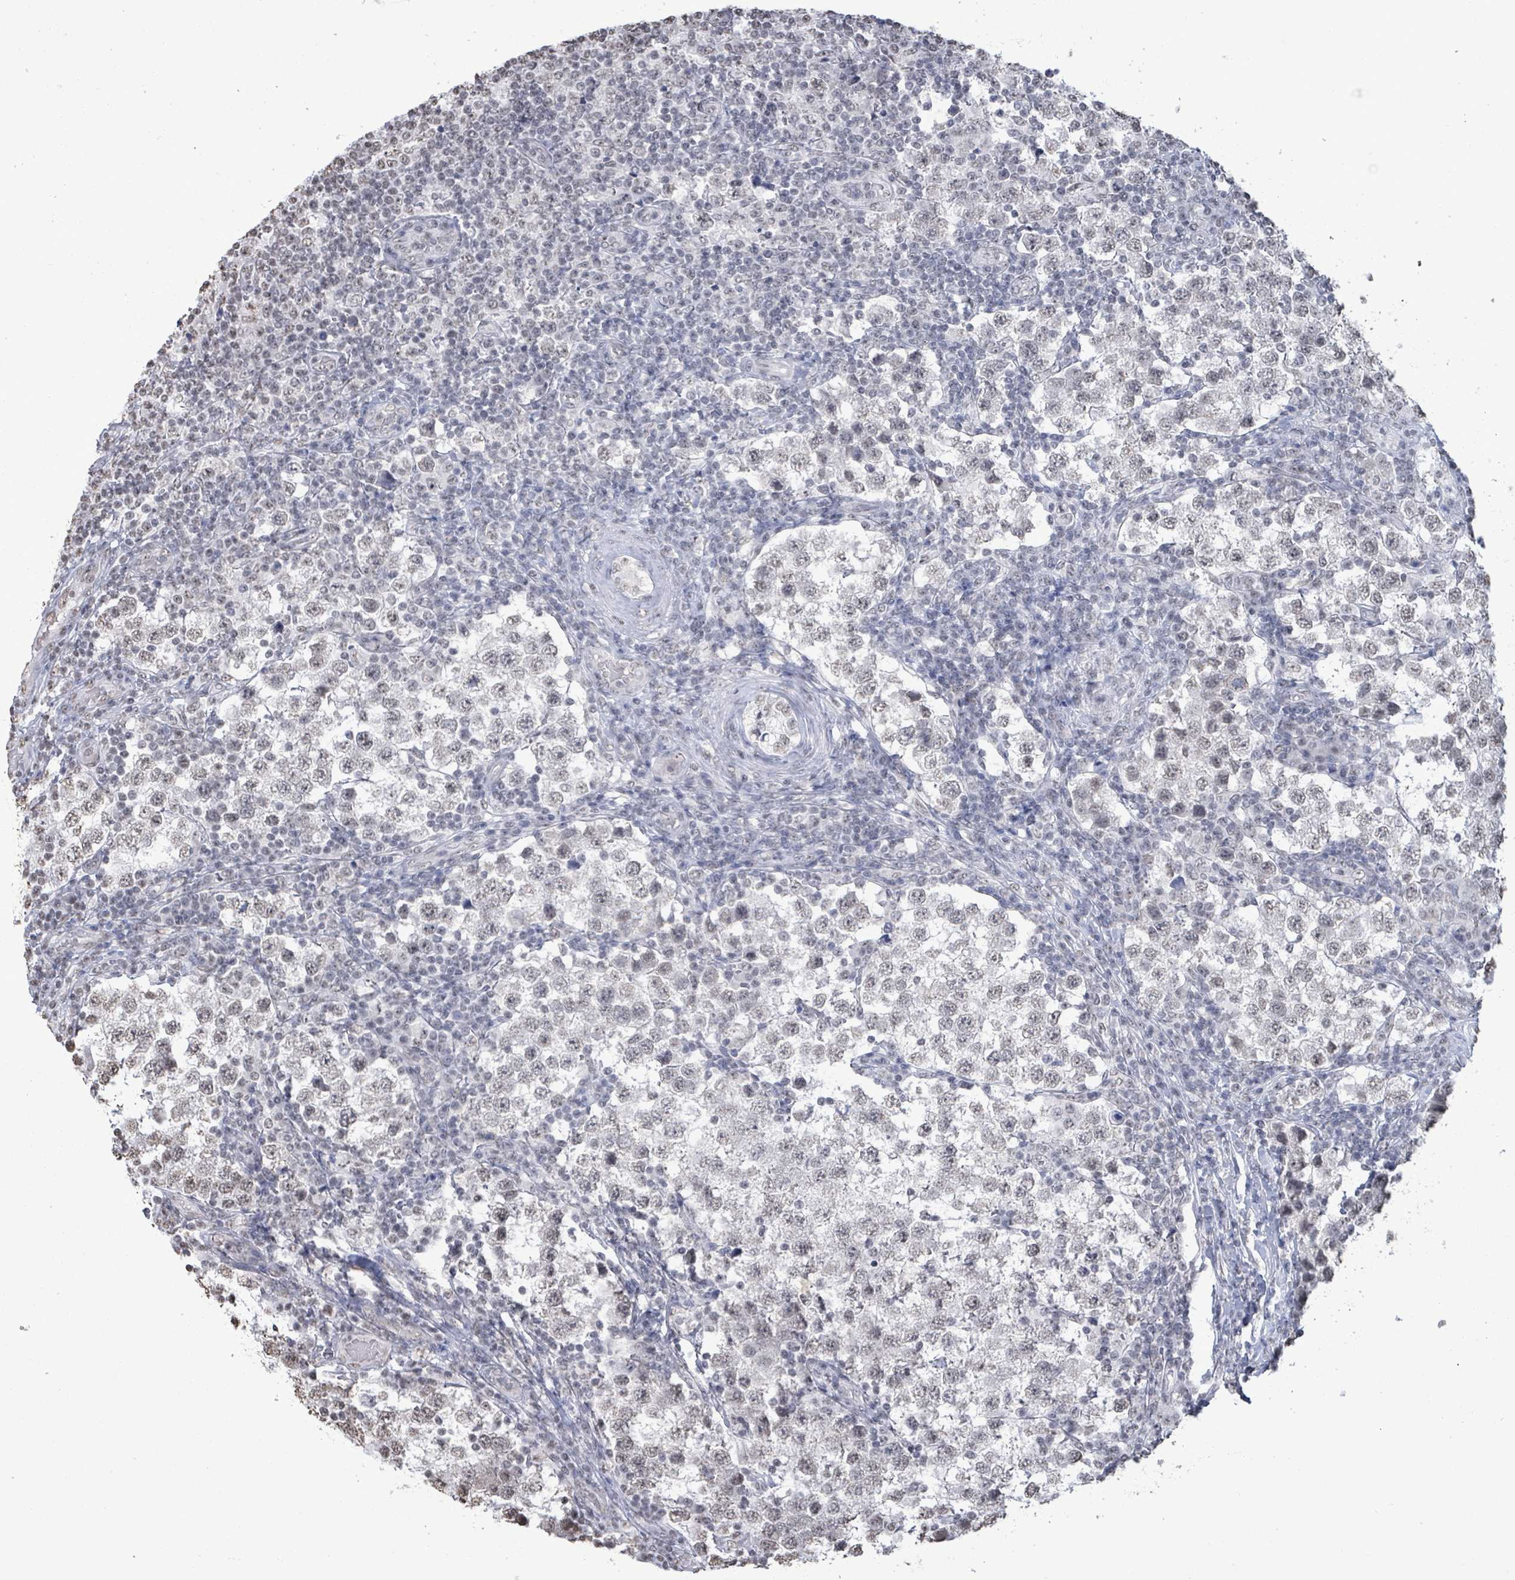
{"staining": {"intensity": "weak", "quantity": "<25%", "location": "nuclear"}, "tissue": "testis cancer", "cell_type": "Tumor cells", "image_type": "cancer", "snomed": [{"axis": "morphology", "description": "Seminoma, NOS"}, {"axis": "topography", "description": "Testis"}], "caption": "An immunohistochemistry (IHC) micrograph of testis seminoma is shown. There is no staining in tumor cells of testis seminoma.", "gene": "SAMD14", "patient": {"sex": "male", "age": 34}}